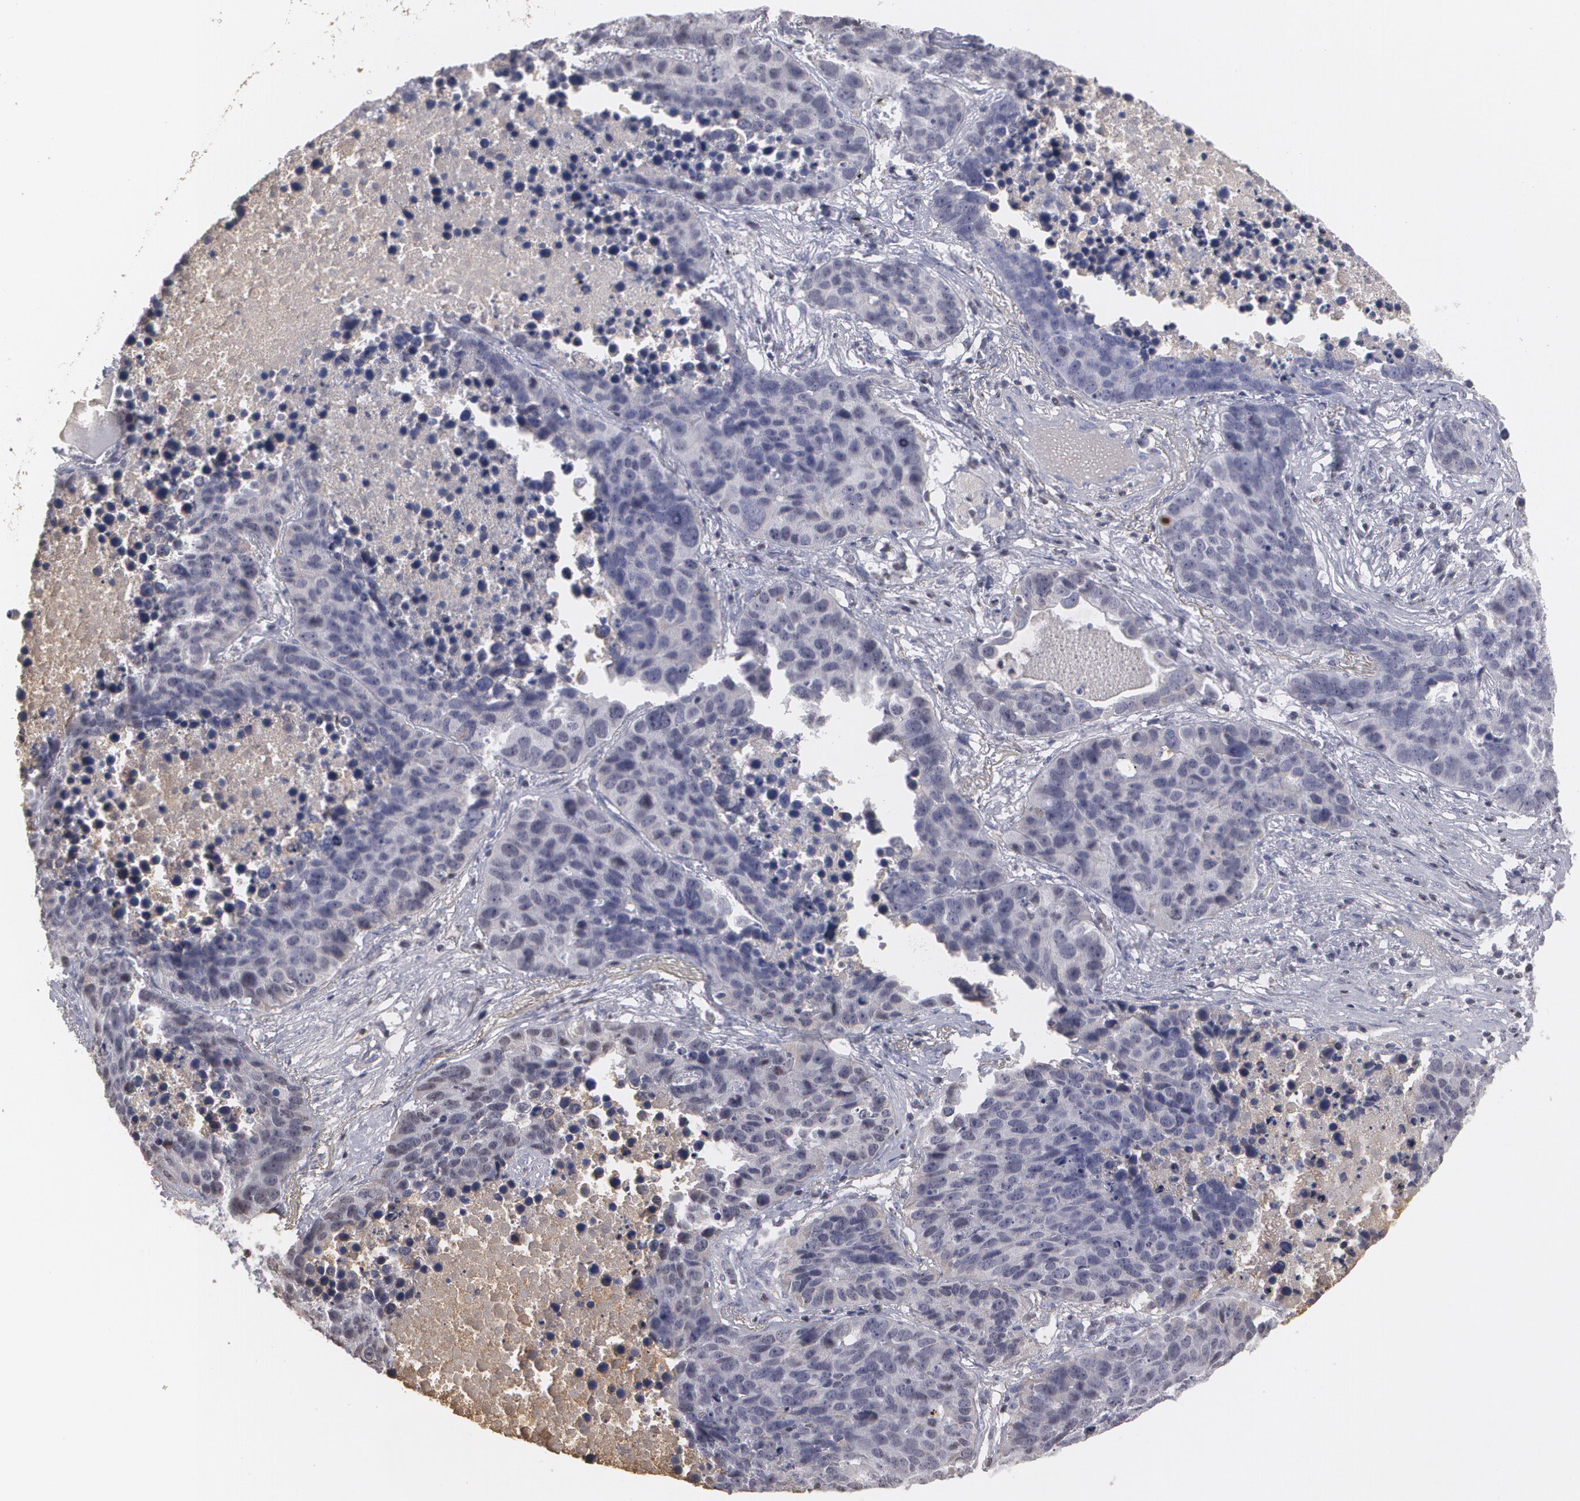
{"staining": {"intensity": "negative", "quantity": "none", "location": "none"}, "tissue": "lung cancer", "cell_type": "Tumor cells", "image_type": "cancer", "snomed": [{"axis": "morphology", "description": "Carcinoid, malignant, NOS"}, {"axis": "topography", "description": "Lung"}], "caption": "This is a histopathology image of IHC staining of lung carcinoid (malignant), which shows no staining in tumor cells.", "gene": "SERPINA1", "patient": {"sex": "male", "age": 60}}